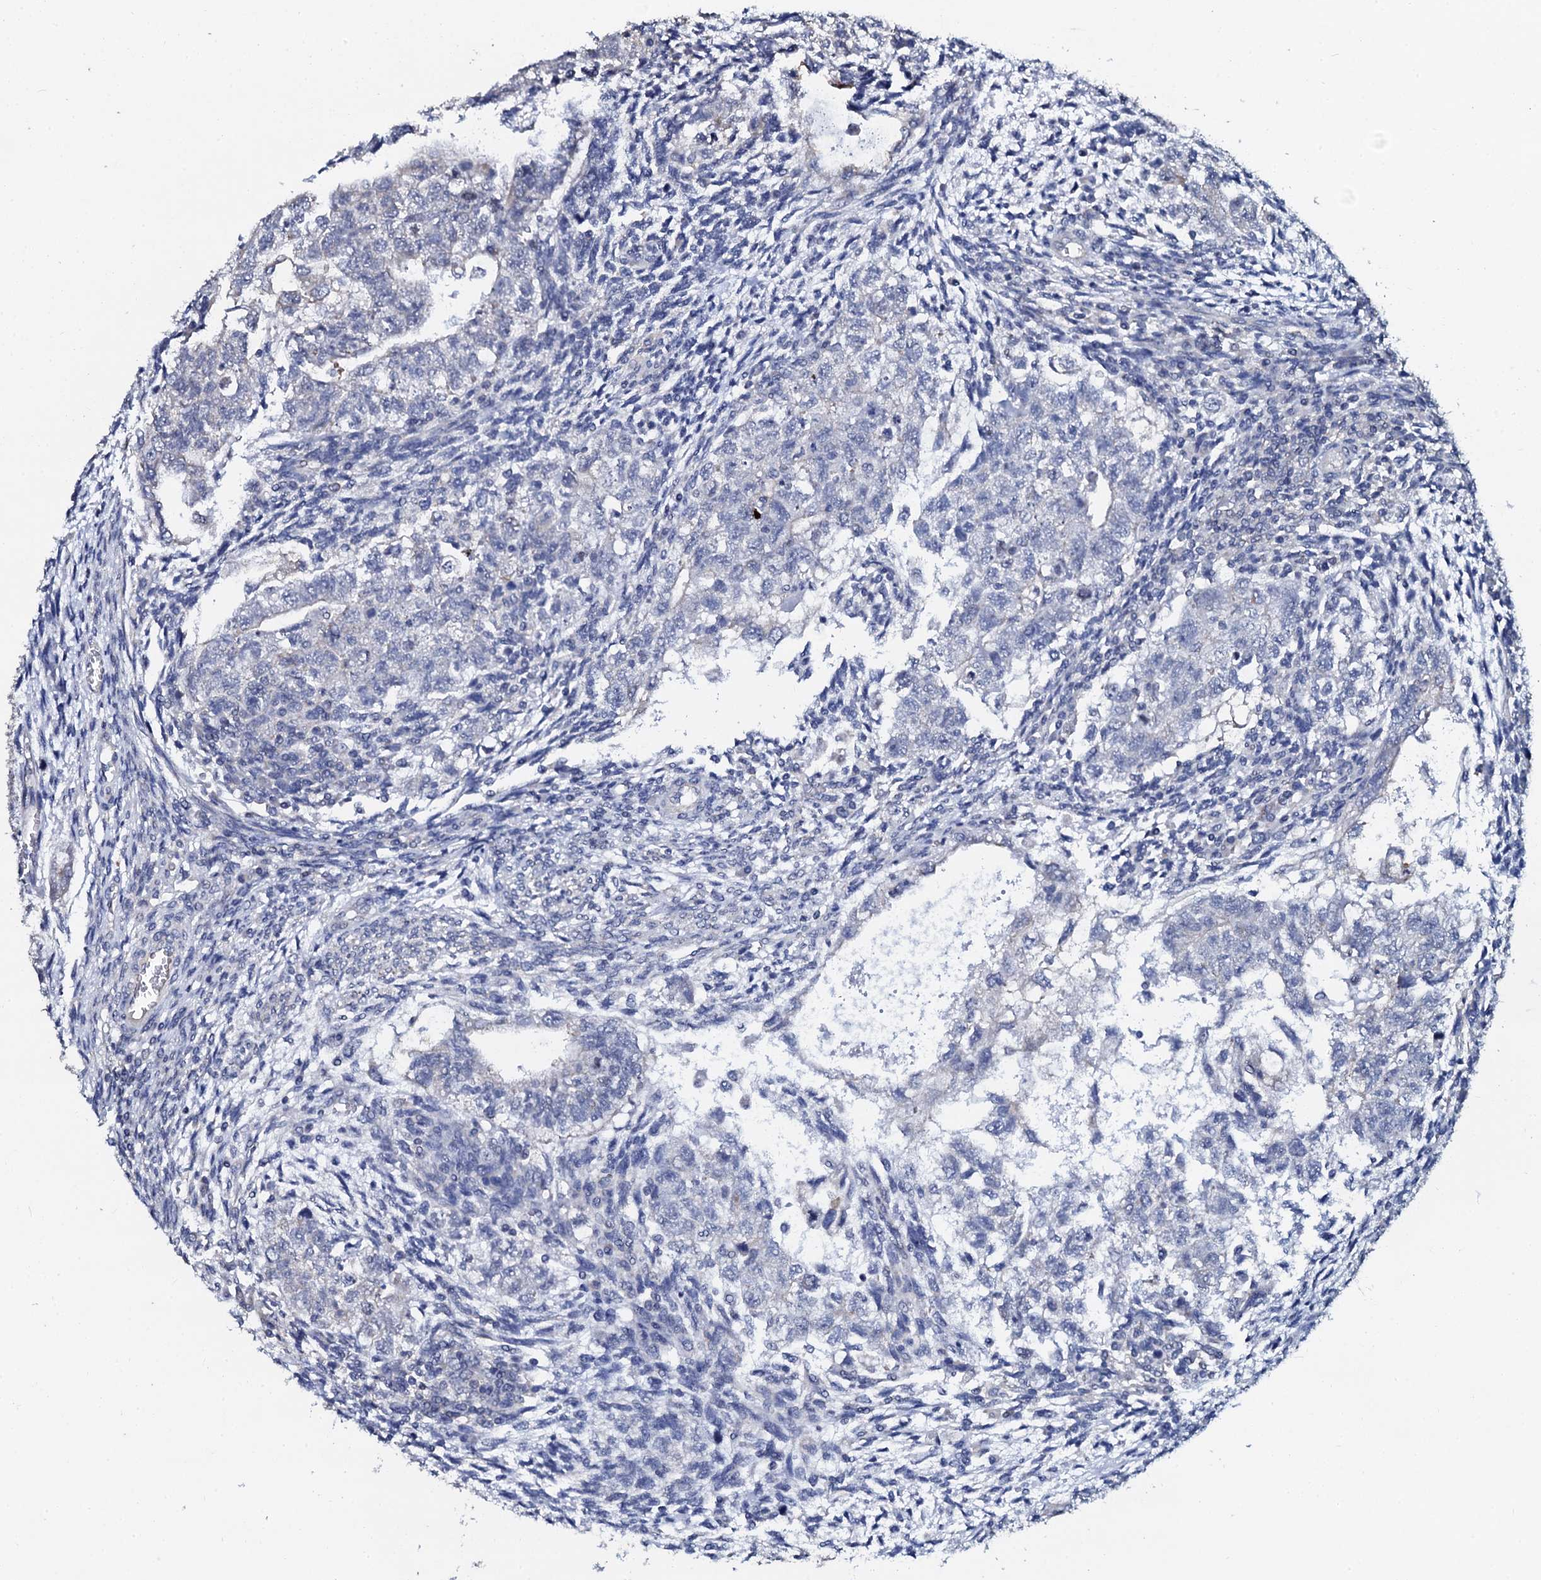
{"staining": {"intensity": "negative", "quantity": "none", "location": "none"}, "tissue": "testis cancer", "cell_type": "Tumor cells", "image_type": "cancer", "snomed": [{"axis": "morphology", "description": "Carcinoma, Embryonal, NOS"}, {"axis": "topography", "description": "Testis"}], "caption": "Immunohistochemistry (IHC) of human testis cancer exhibits no expression in tumor cells.", "gene": "SLC37A4", "patient": {"sex": "male", "age": 37}}